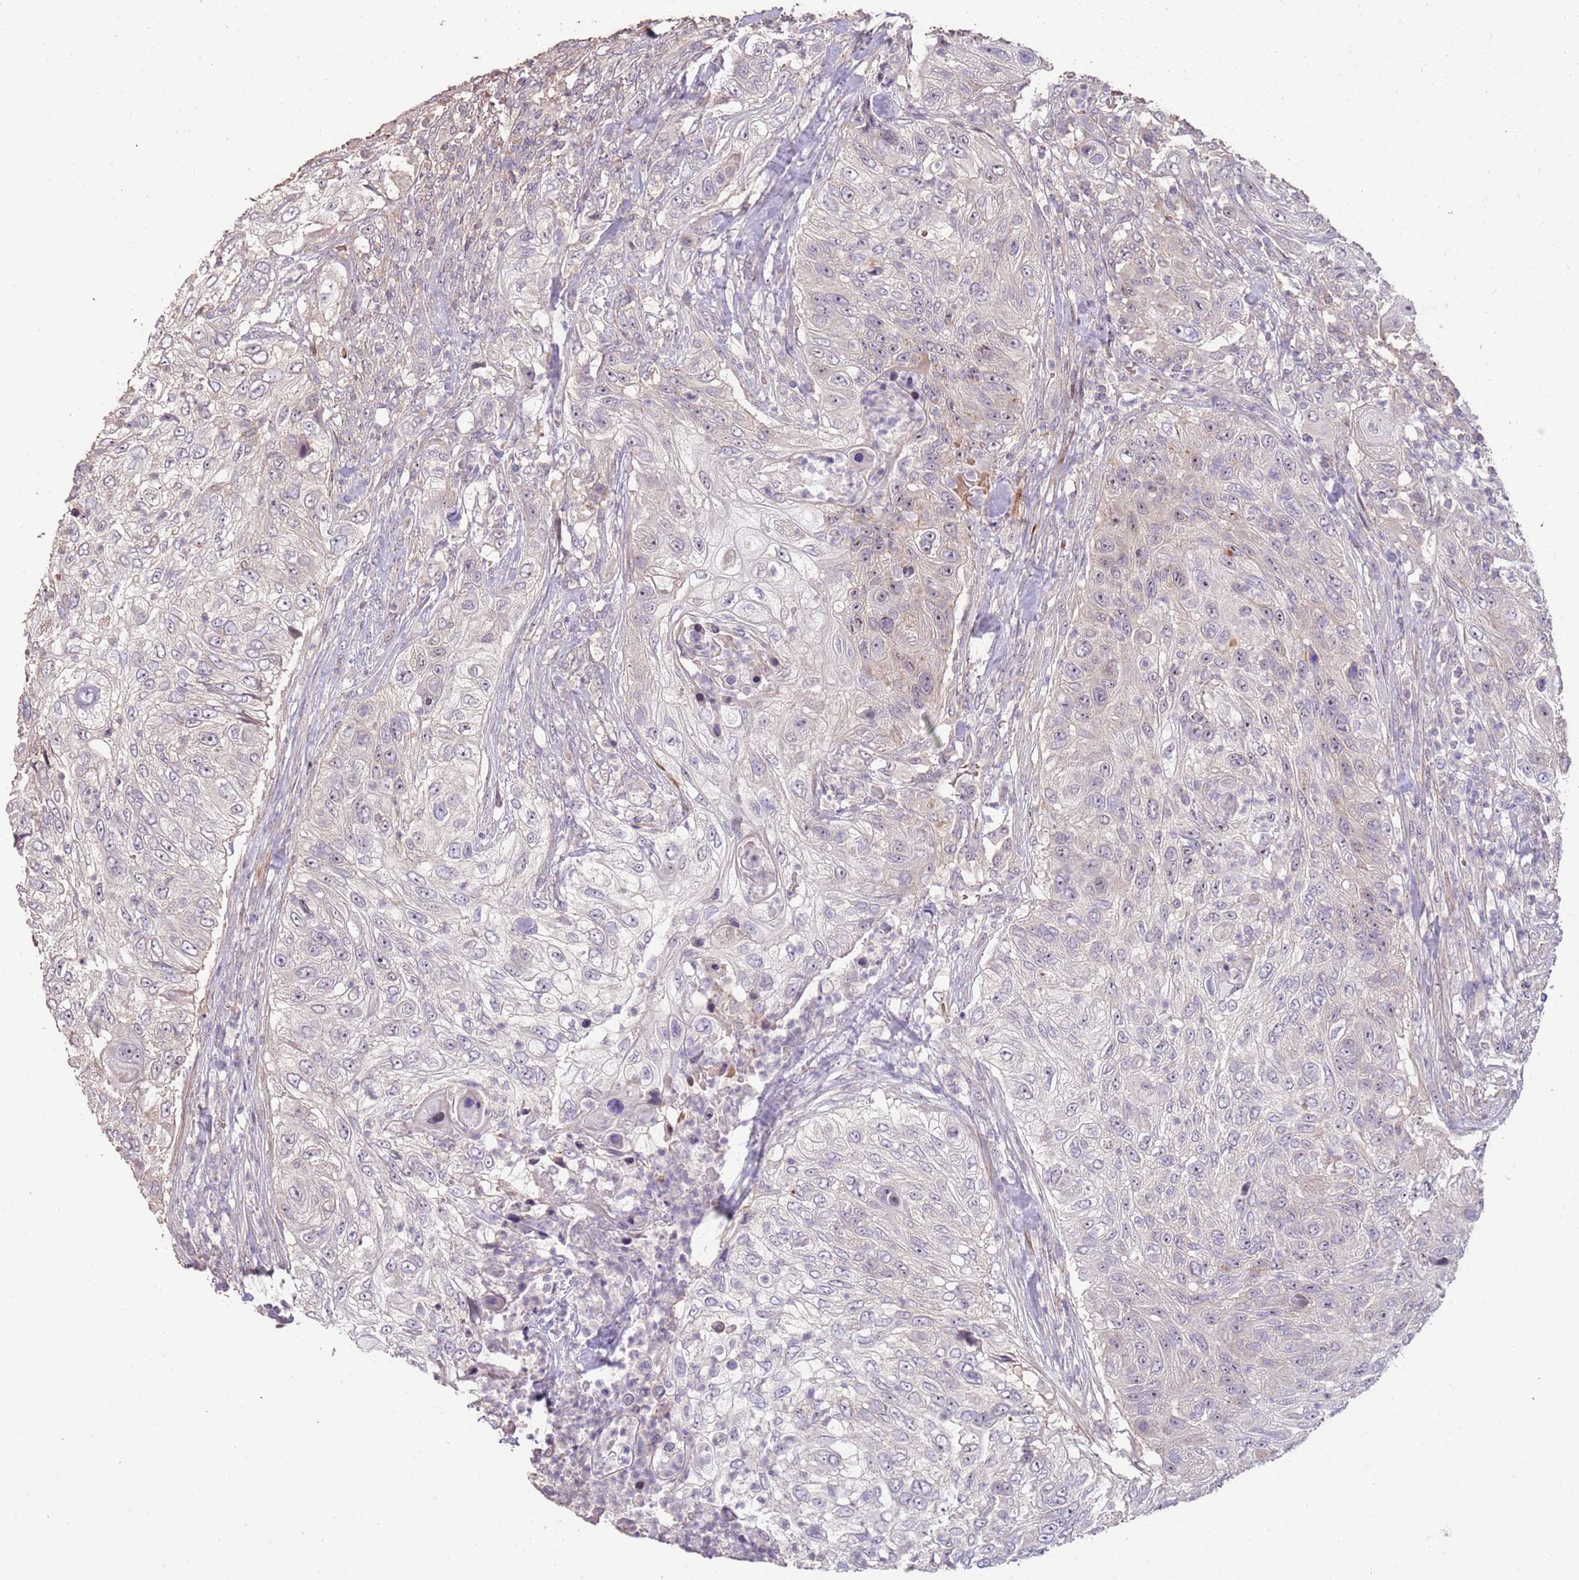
{"staining": {"intensity": "negative", "quantity": "none", "location": "none"}, "tissue": "urothelial cancer", "cell_type": "Tumor cells", "image_type": "cancer", "snomed": [{"axis": "morphology", "description": "Urothelial carcinoma, High grade"}, {"axis": "topography", "description": "Urinary bladder"}], "caption": "IHC image of neoplastic tissue: human urothelial cancer stained with DAB (3,3'-diaminobenzidine) demonstrates no significant protein staining in tumor cells.", "gene": "ADTRP", "patient": {"sex": "female", "age": 60}}